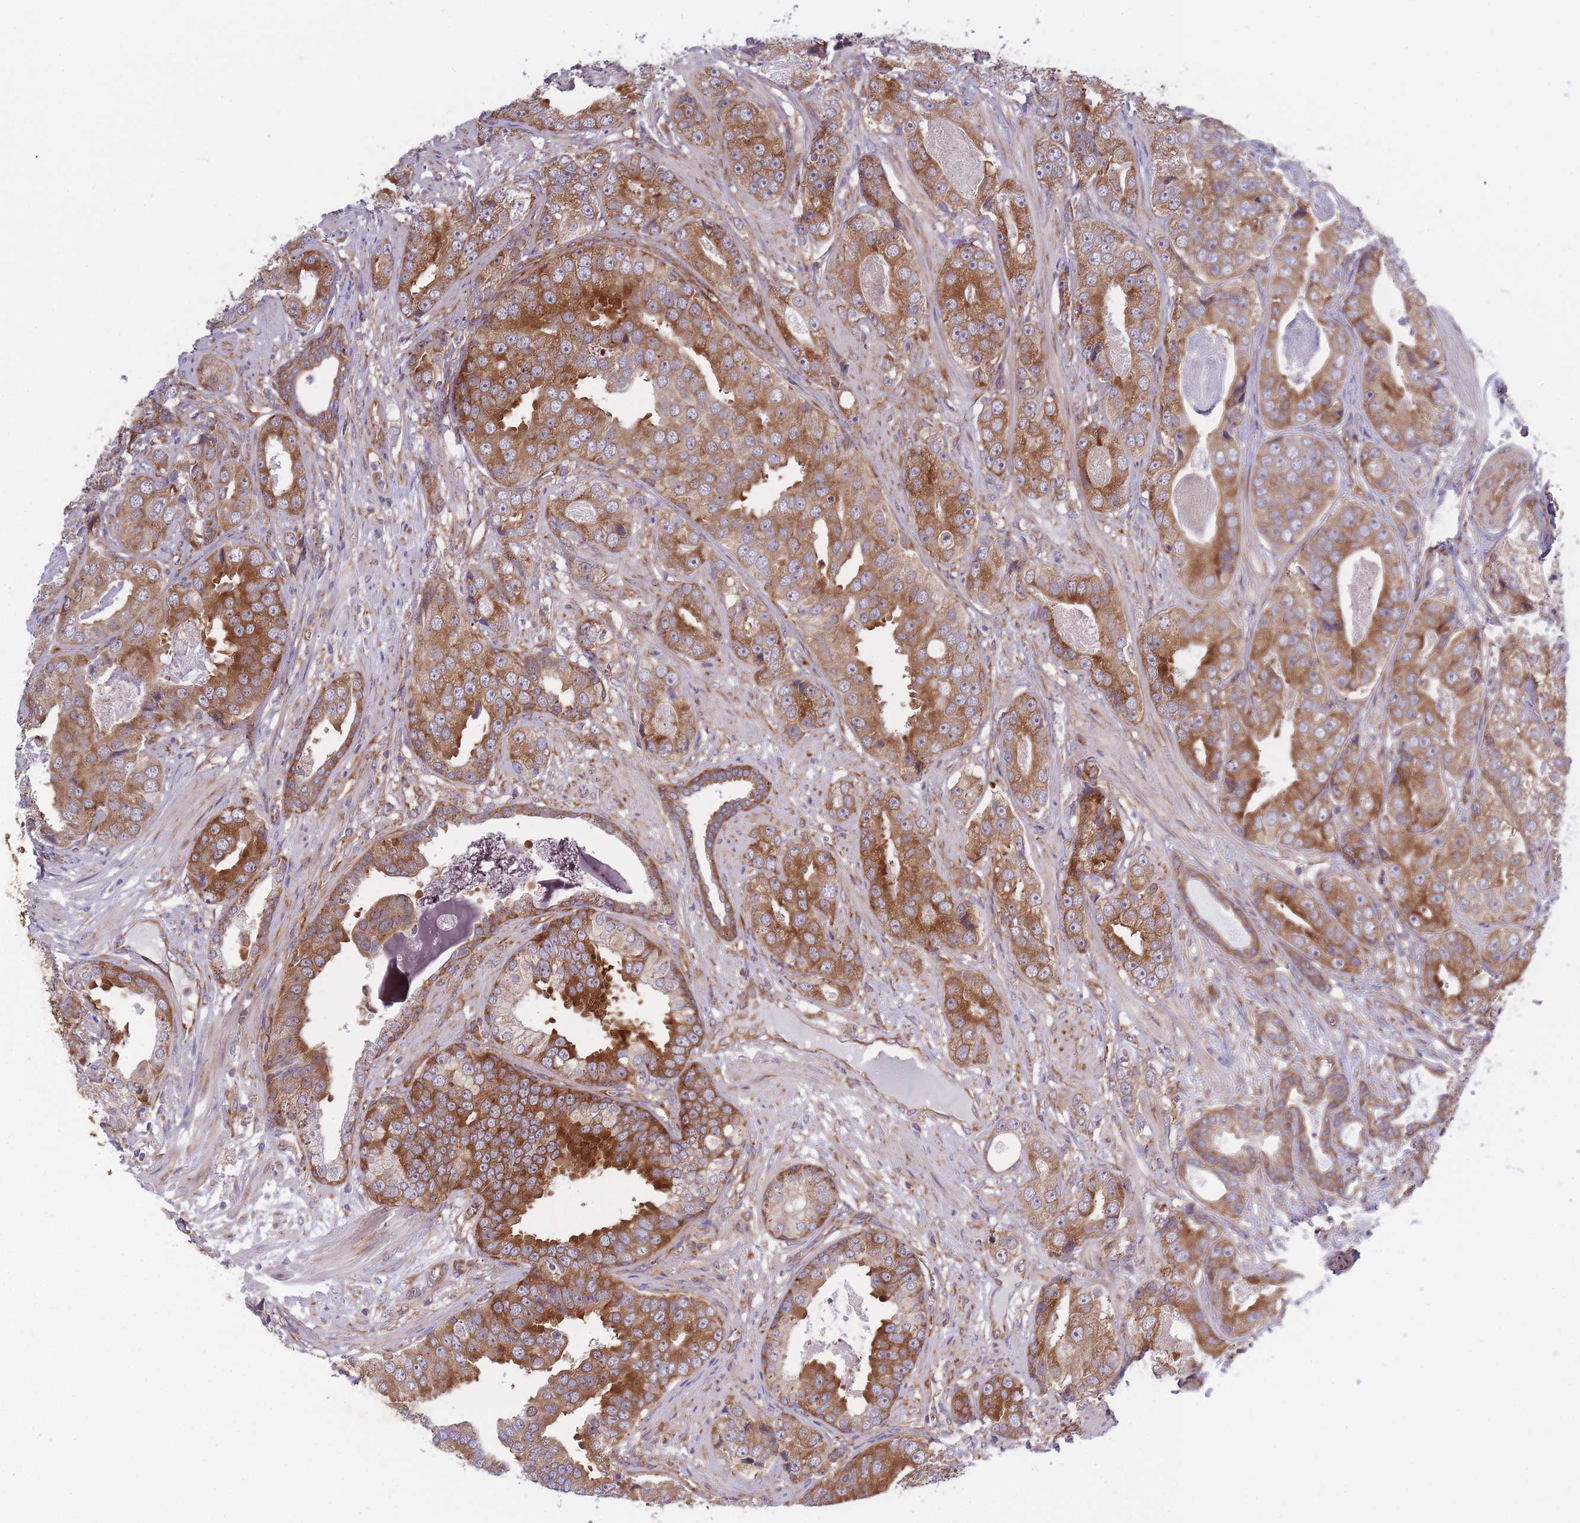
{"staining": {"intensity": "strong", "quantity": ">75%", "location": "cytoplasmic/membranous"}, "tissue": "prostate cancer", "cell_type": "Tumor cells", "image_type": "cancer", "snomed": [{"axis": "morphology", "description": "Adenocarcinoma, High grade"}, {"axis": "topography", "description": "Prostate"}], "caption": "High-power microscopy captured an IHC photomicrograph of prostate high-grade adenocarcinoma, revealing strong cytoplasmic/membranous expression in about >75% of tumor cells.", "gene": "CCDC124", "patient": {"sex": "male", "age": 71}}